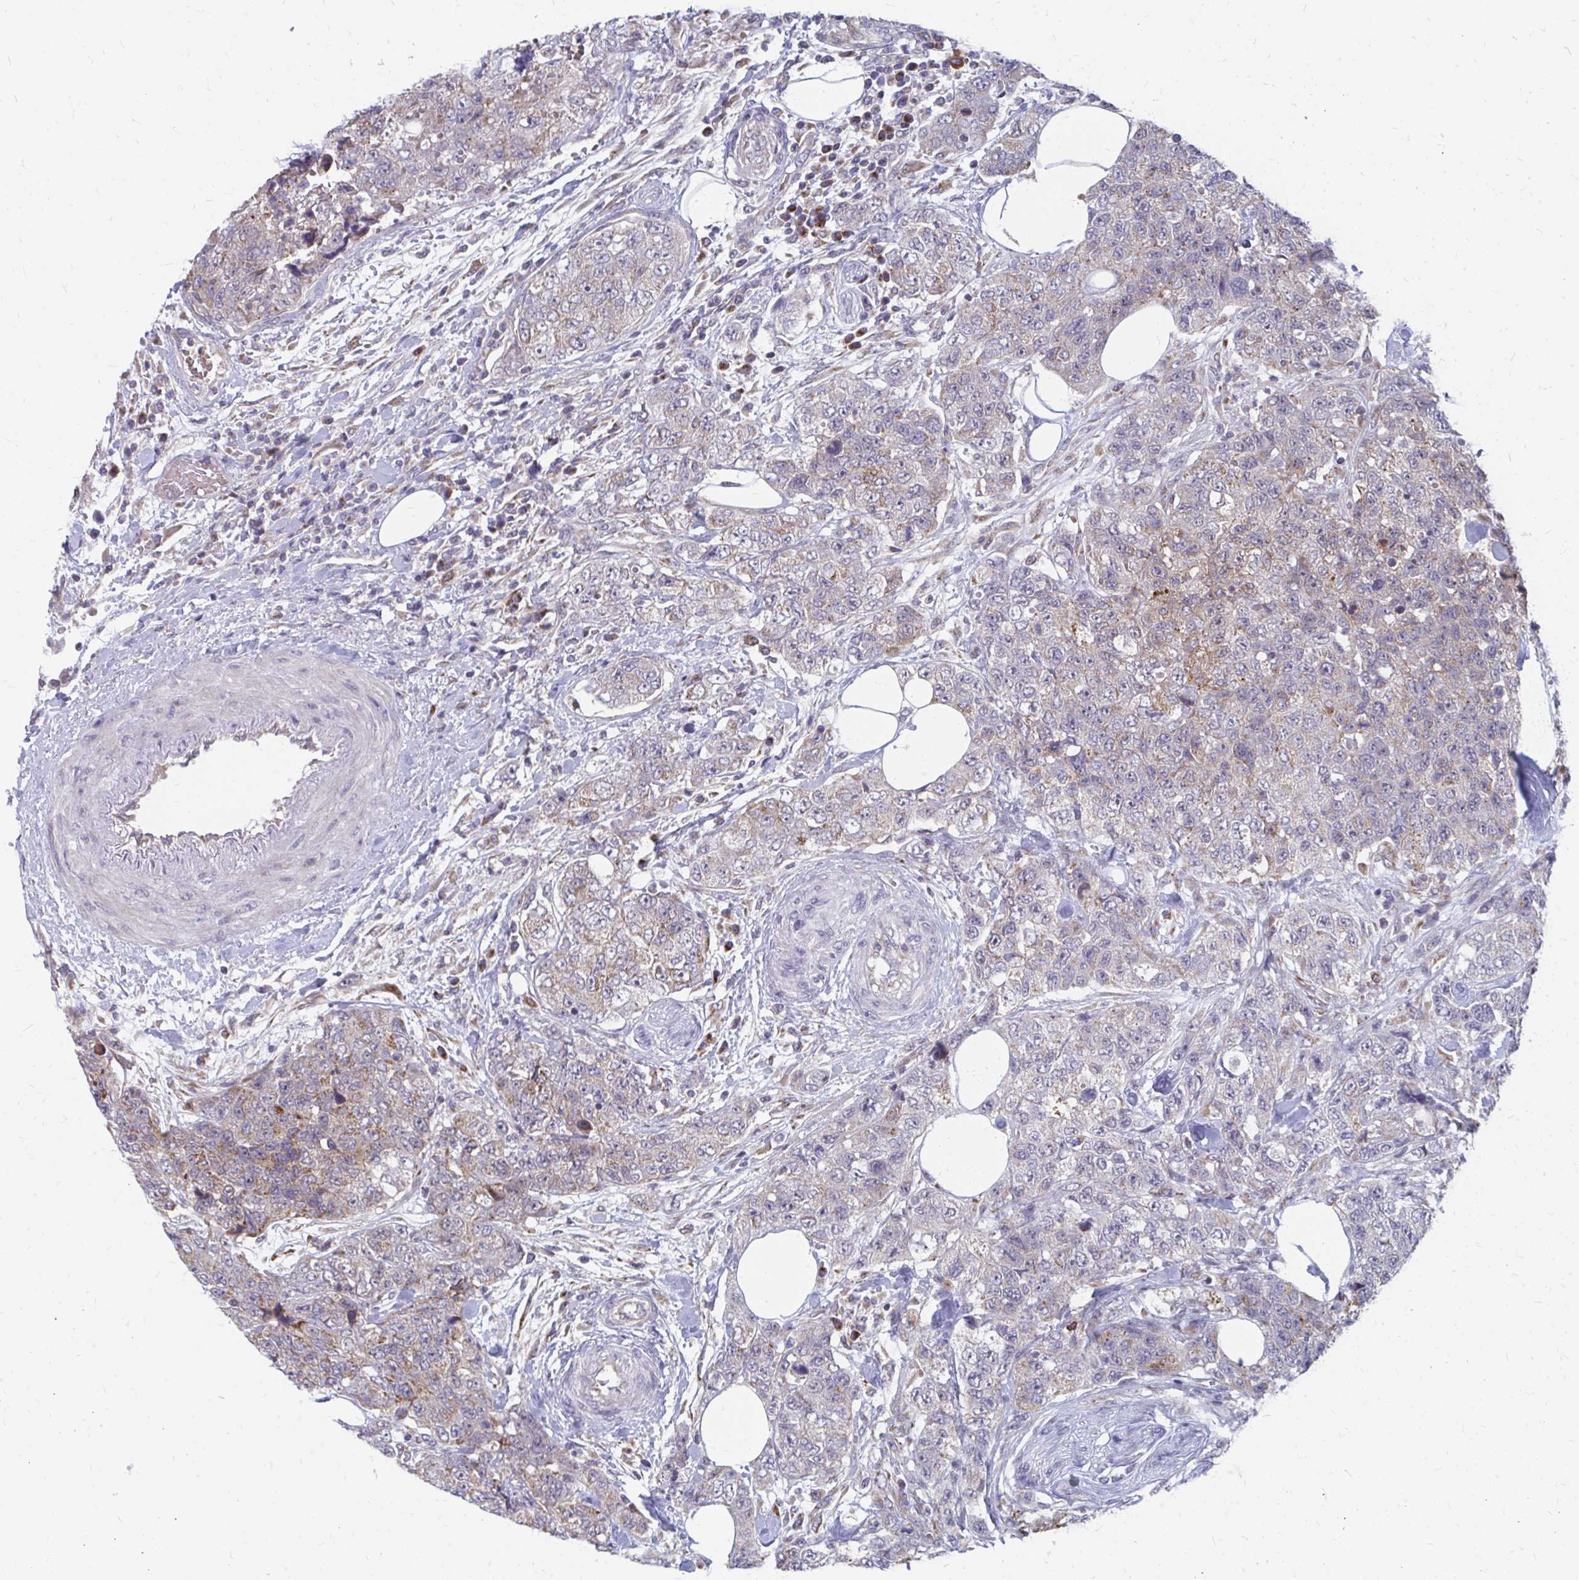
{"staining": {"intensity": "weak", "quantity": "25%-75%", "location": "cytoplasmic/membranous"}, "tissue": "urothelial cancer", "cell_type": "Tumor cells", "image_type": "cancer", "snomed": [{"axis": "morphology", "description": "Urothelial carcinoma, High grade"}, {"axis": "topography", "description": "Urinary bladder"}], "caption": "Weak cytoplasmic/membranous protein positivity is seen in about 25%-75% of tumor cells in urothelial cancer. (DAB (3,3'-diaminobenzidine) IHC, brown staining for protein, blue staining for nuclei).", "gene": "PABIR3", "patient": {"sex": "female", "age": 78}}